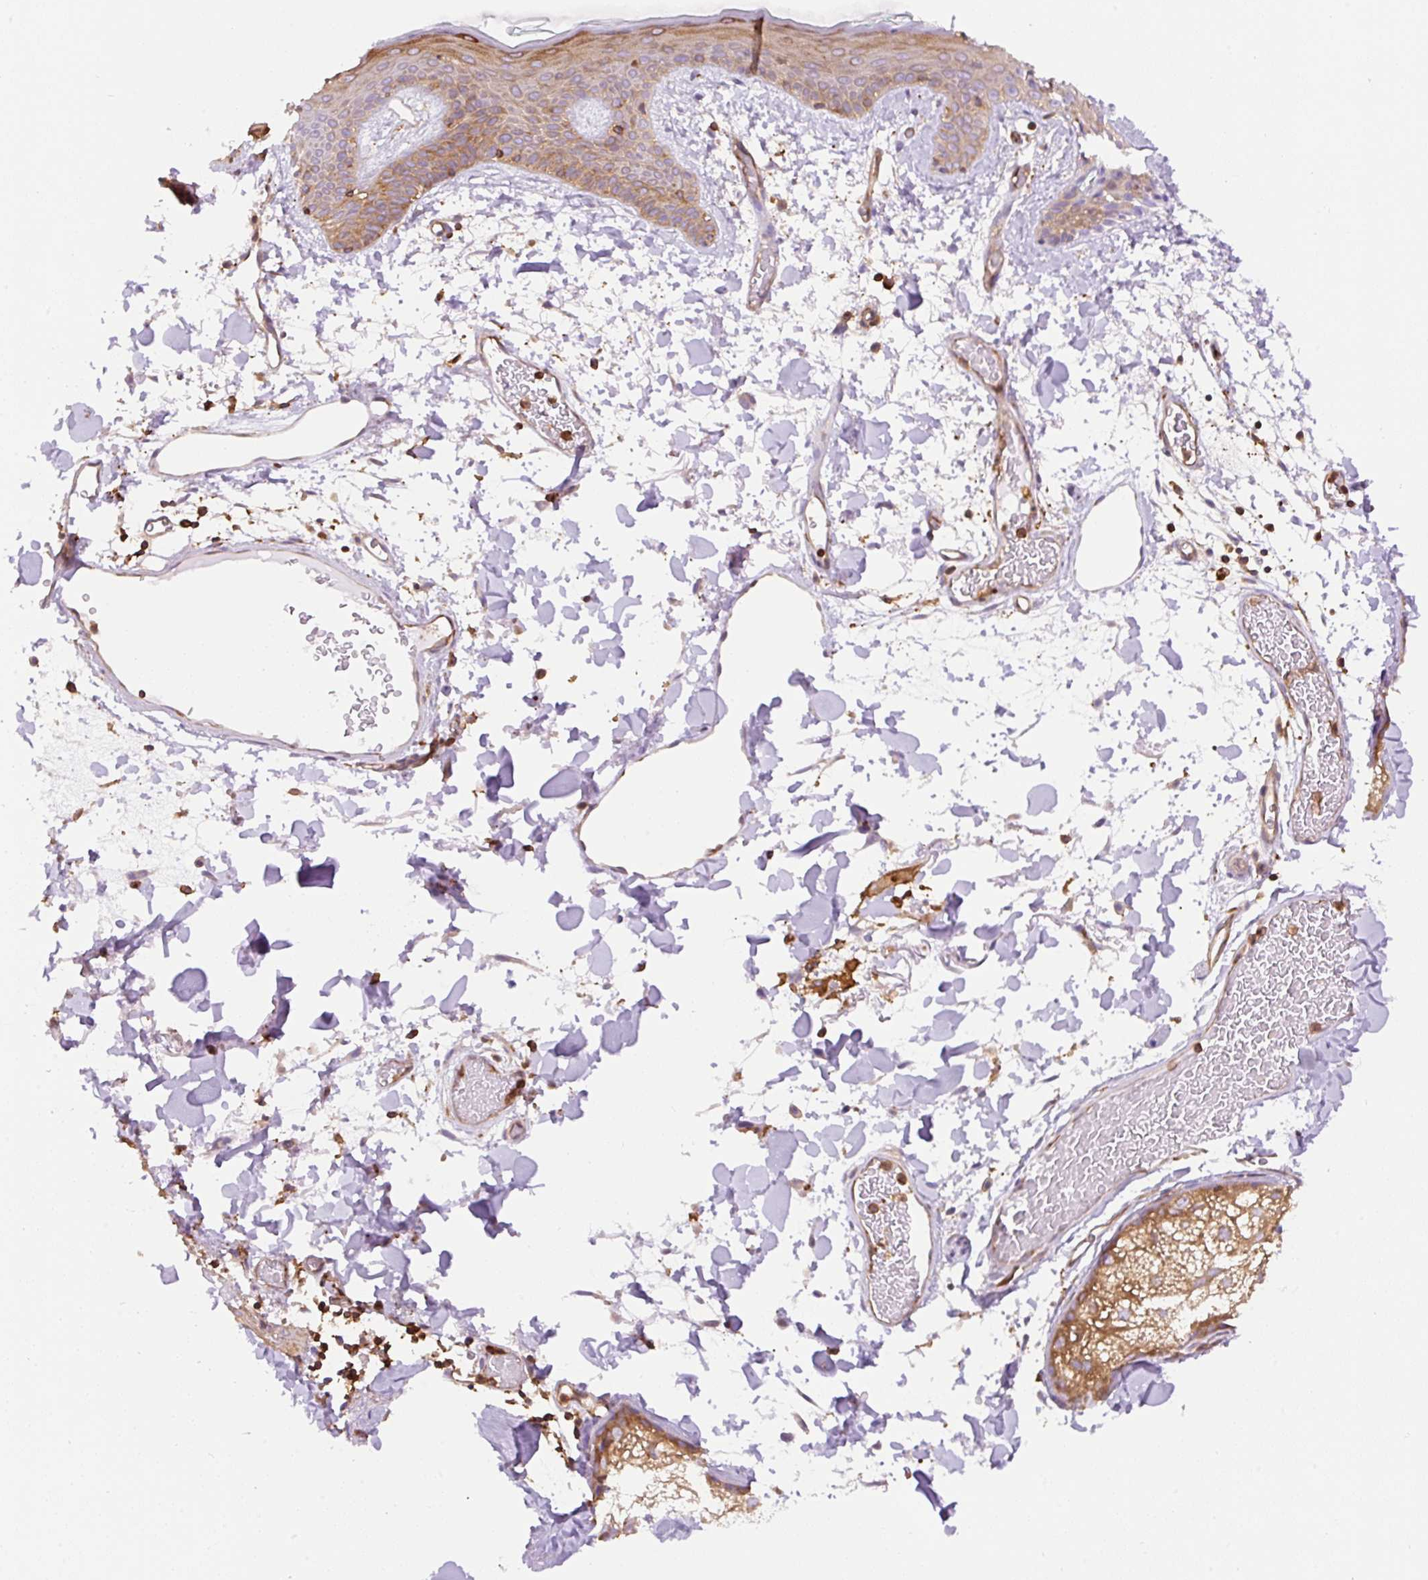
{"staining": {"intensity": "negative", "quantity": "none", "location": "none"}, "tissue": "skin", "cell_type": "Fibroblasts", "image_type": "normal", "snomed": [{"axis": "morphology", "description": "Normal tissue, NOS"}, {"axis": "topography", "description": "Skin"}], "caption": "Immunohistochemistry (IHC) of normal skin displays no positivity in fibroblasts. Nuclei are stained in blue.", "gene": "DNM2", "patient": {"sex": "male", "age": 79}}